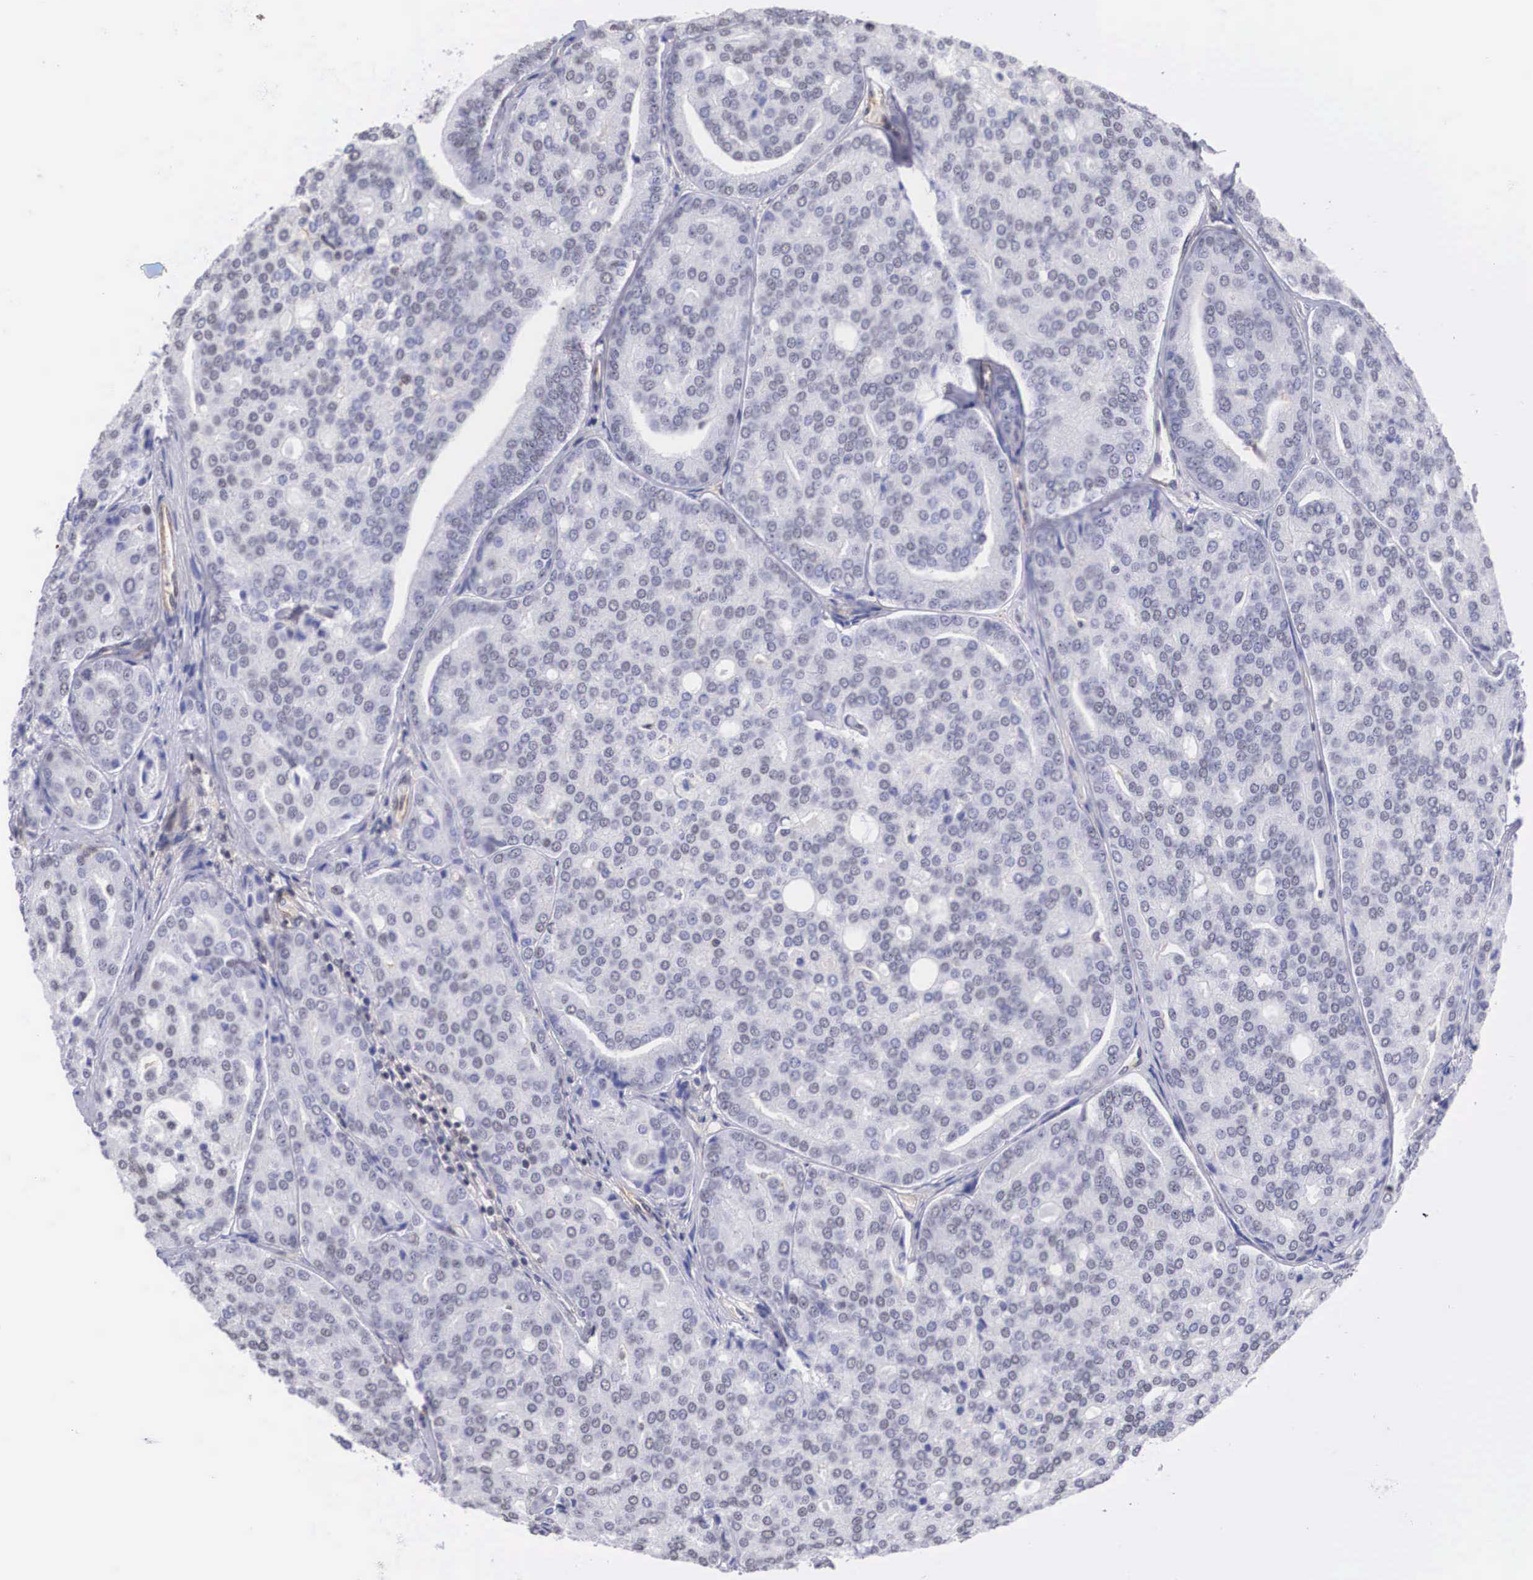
{"staining": {"intensity": "negative", "quantity": "none", "location": "none"}, "tissue": "prostate cancer", "cell_type": "Tumor cells", "image_type": "cancer", "snomed": [{"axis": "morphology", "description": "Adenocarcinoma, High grade"}, {"axis": "topography", "description": "Prostate"}], "caption": "High magnification brightfield microscopy of prostate high-grade adenocarcinoma stained with DAB (3,3'-diaminobenzidine) (brown) and counterstained with hematoxylin (blue): tumor cells show no significant expression.", "gene": "NR4A2", "patient": {"sex": "male", "age": 64}}